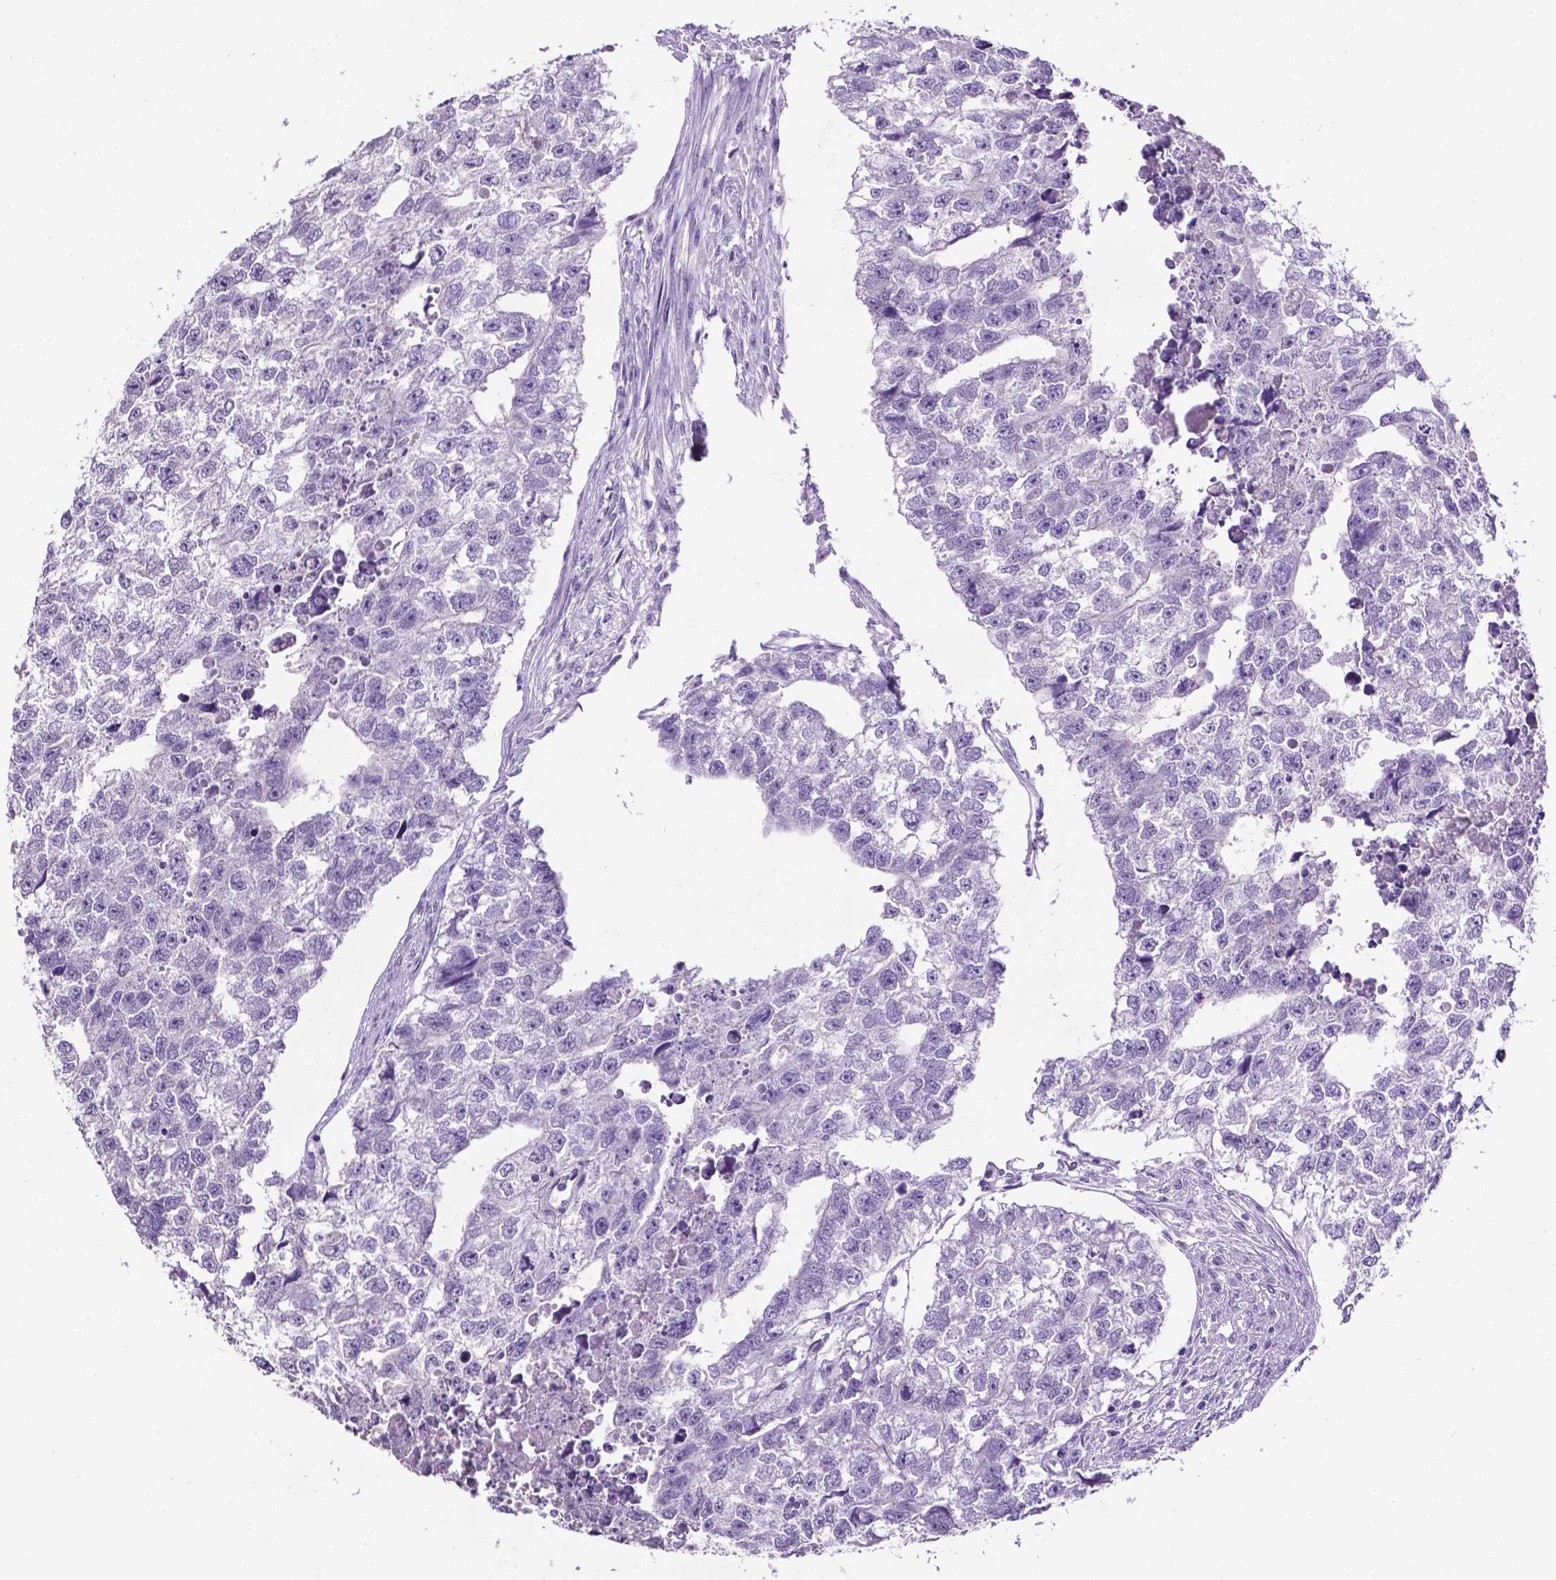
{"staining": {"intensity": "negative", "quantity": "none", "location": "none"}, "tissue": "testis cancer", "cell_type": "Tumor cells", "image_type": "cancer", "snomed": [{"axis": "morphology", "description": "Carcinoma, Embryonal, NOS"}, {"axis": "morphology", "description": "Teratoma, malignant, NOS"}, {"axis": "topography", "description": "Testis"}], "caption": "The photomicrograph demonstrates no significant staining in tumor cells of testis cancer.", "gene": "TACSTD2", "patient": {"sex": "male", "age": 44}}